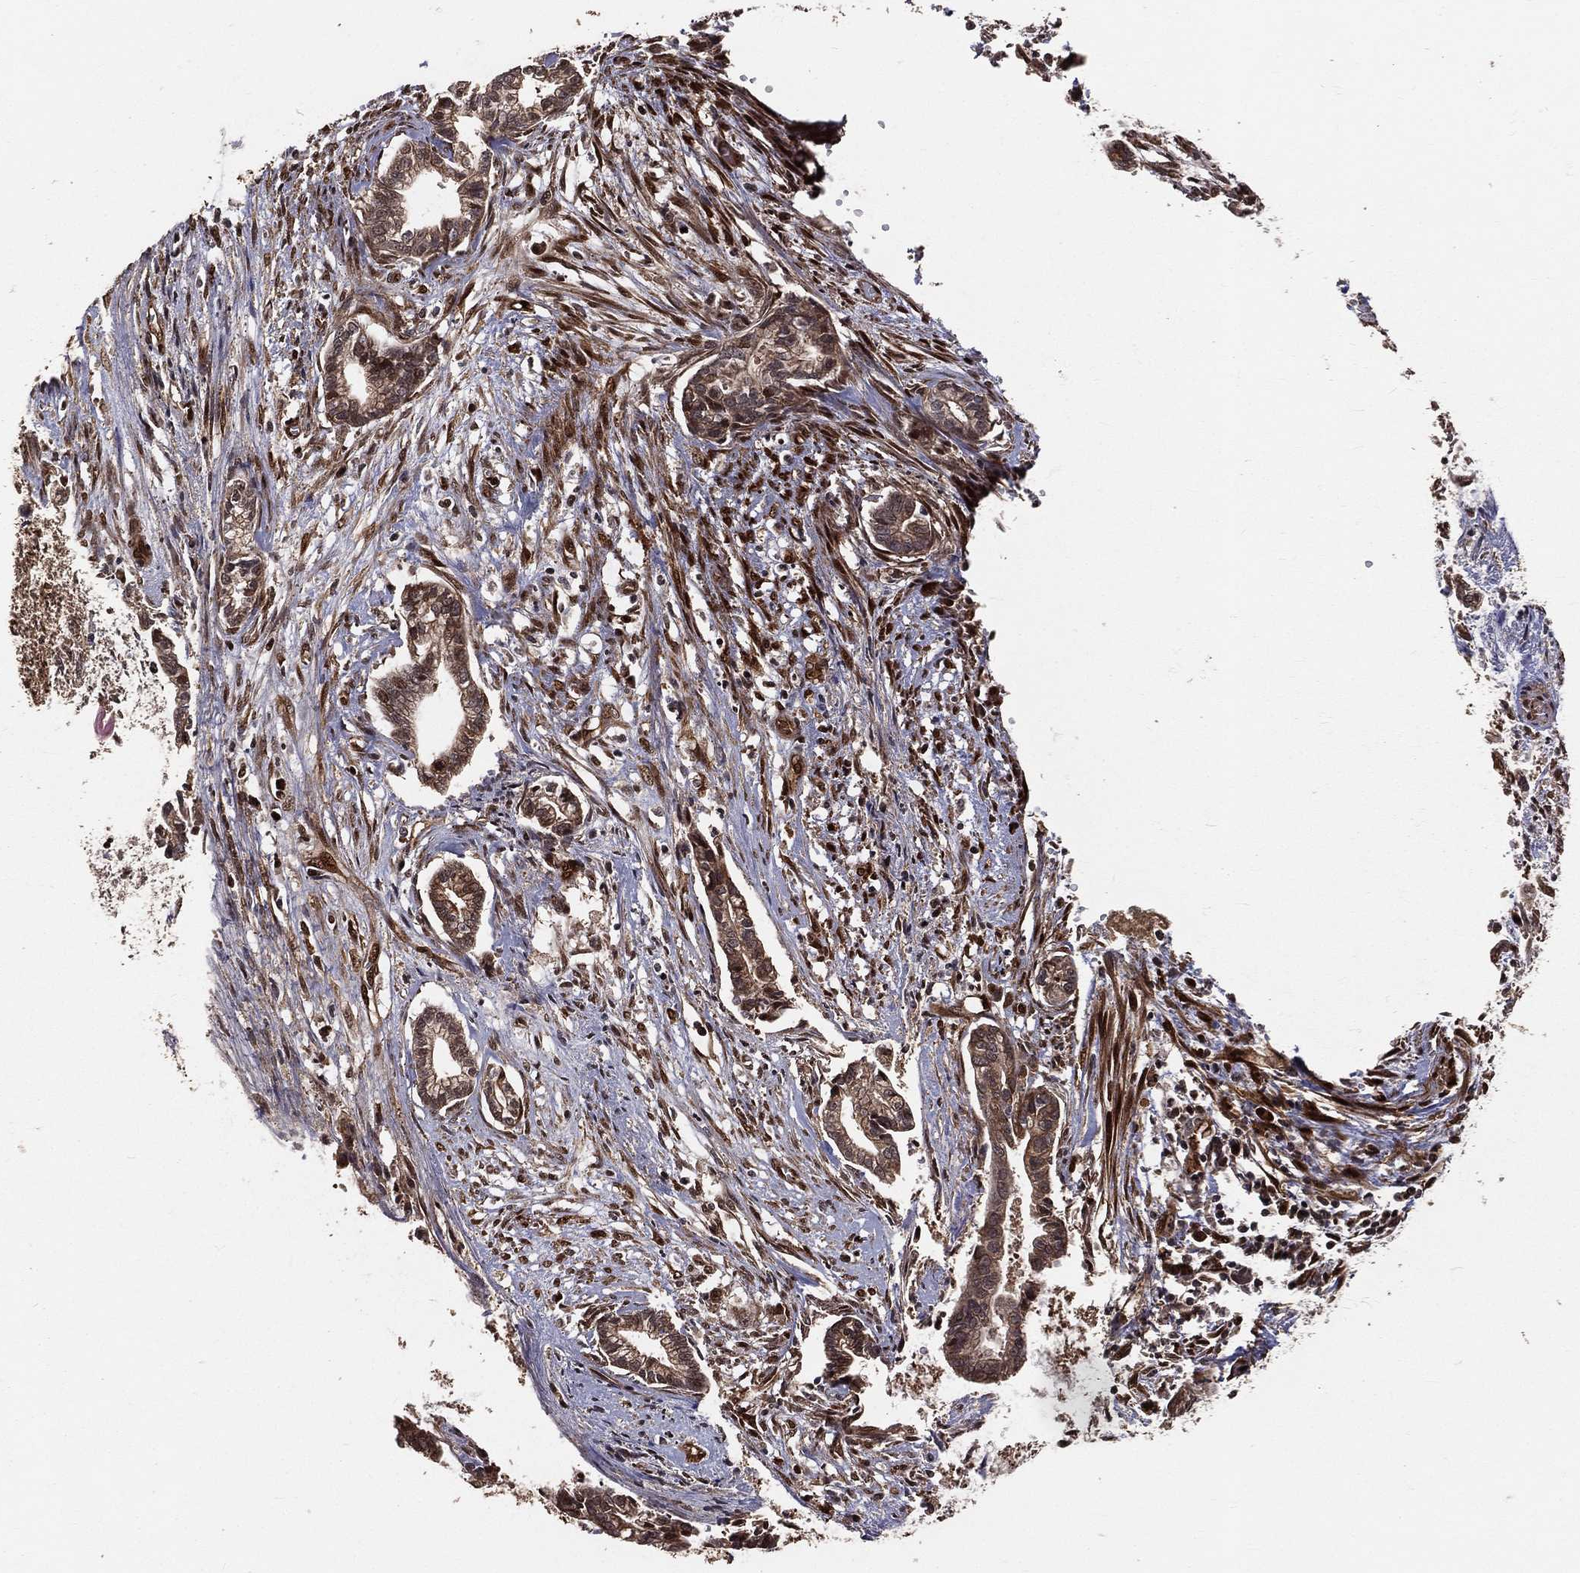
{"staining": {"intensity": "moderate", "quantity": "25%-75%", "location": "cytoplasmic/membranous,nuclear"}, "tissue": "cervical cancer", "cell_type": "Tumor cells", "image_type": "cancer", "snomed": [{"axis": "morphology", "description": "Adenocarcinoma, NOS"}, {"axis": "topography", "description": "Cervix"}], "caption": "Protein staining displays moderate cytoplasmic/membranous and nuclear expression in about 25%-75% of tumor cells in cervical cancer (adenocarcinoma). The protein is stained brown, and the nuclei are stained in blue (DAB (3,3'-diaminobenzidine) IHC with brightfield microscopy, high magnification).", "gene": "MAPK1", "patient": {"sex": "female", "age": 62}}